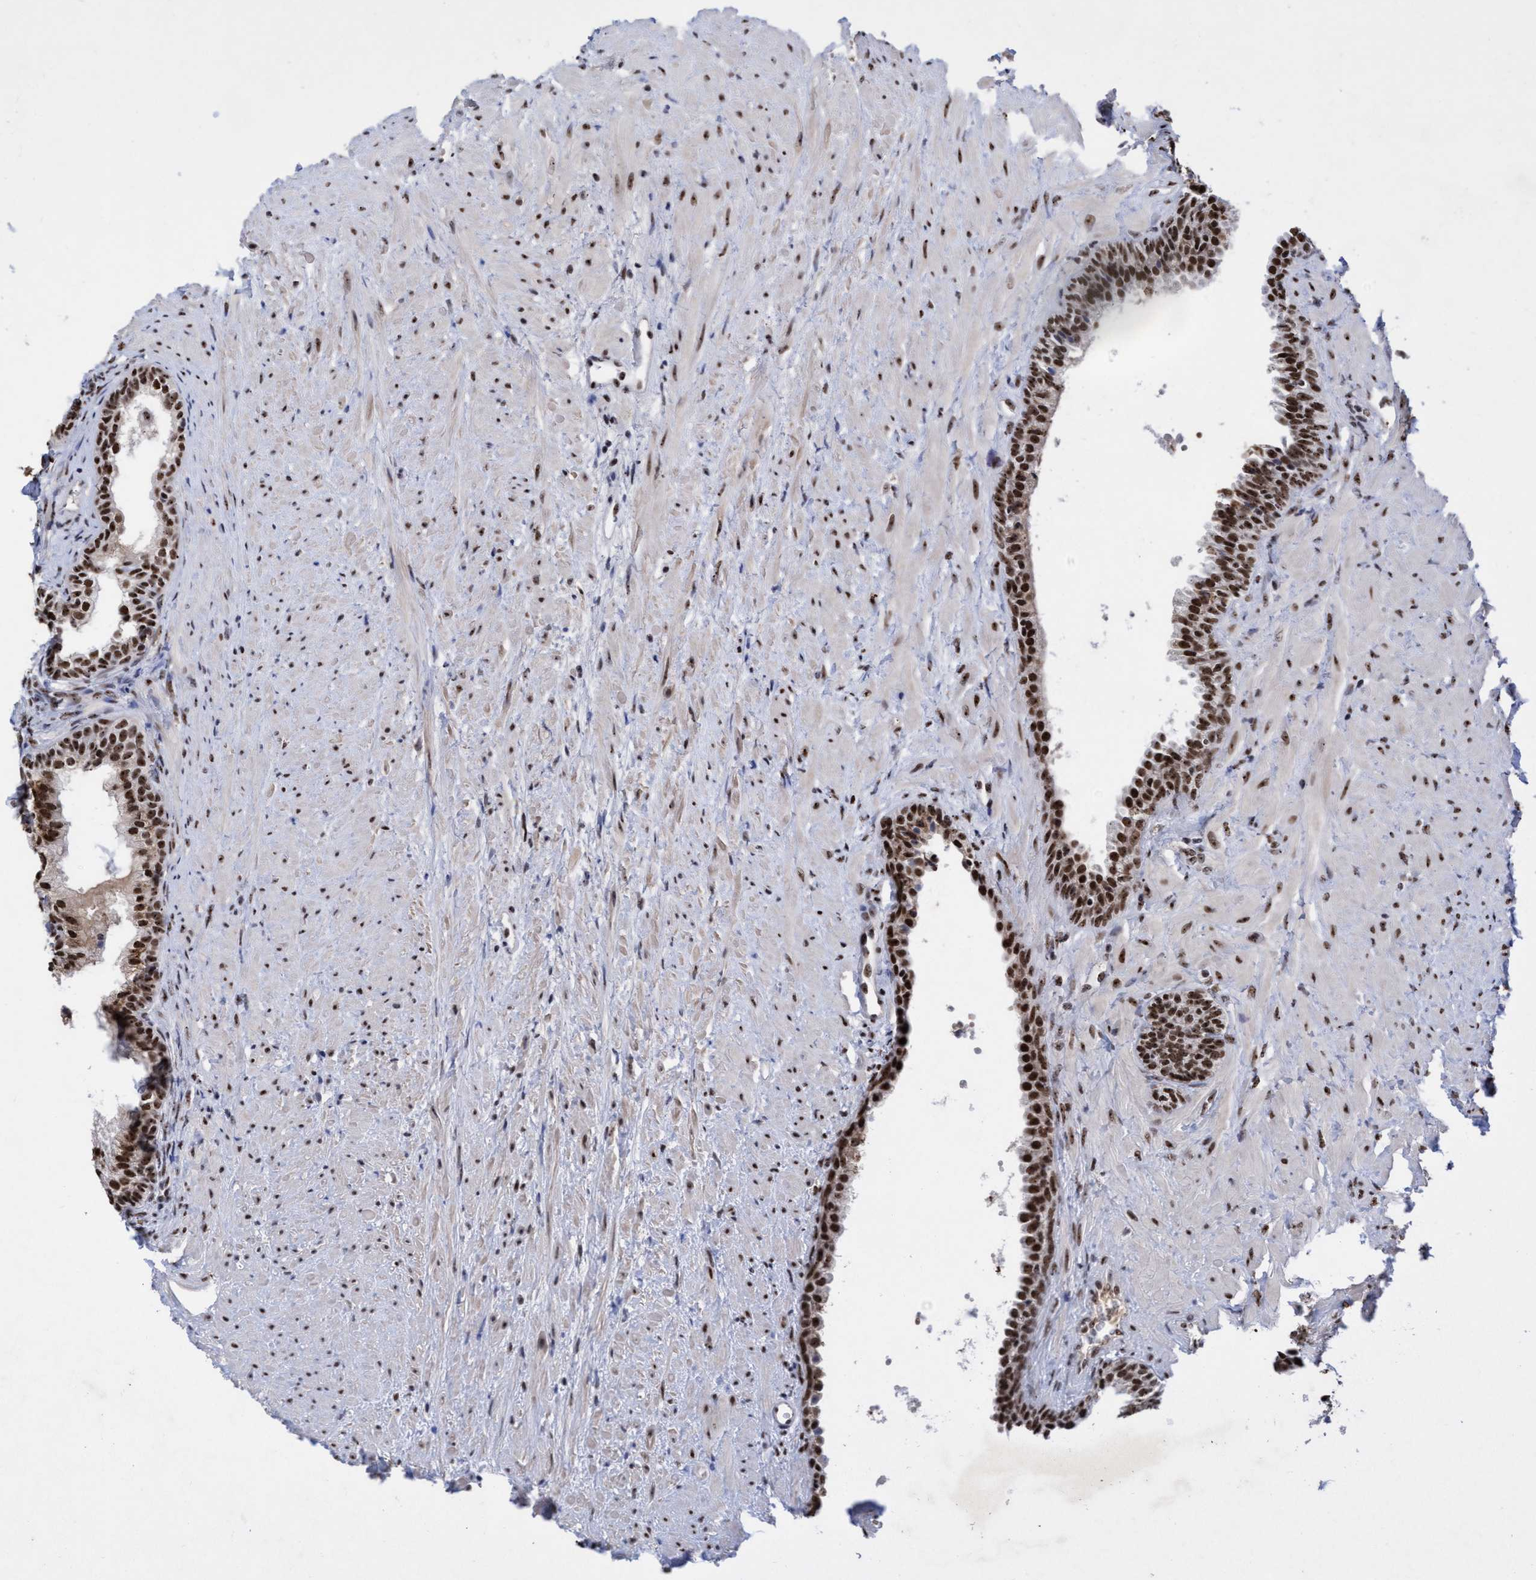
{"staining": {"intensity": "strong", "quantity": ">75%", "location": "nuclear"}, "tissue": "prostate", "cell_type": "Glandular cells", "image_type": "normal", "snomed": [{"axis": "morphology", "description": "Normal tissue, NOS"}, {"axis": "topography", "description": "Prostate"}], "caption": "A brown stain labels strong nuclear staining of a protein in glandular cells of benign human prostate. Using DAB (3,3'-diaminobenzidine) (brown) and hematoxylin (blue) stains, captured at high magnification using brightfield microscopy.", "gene": "EFCAB10", "patient": {"sex": "male", "age": 76}}